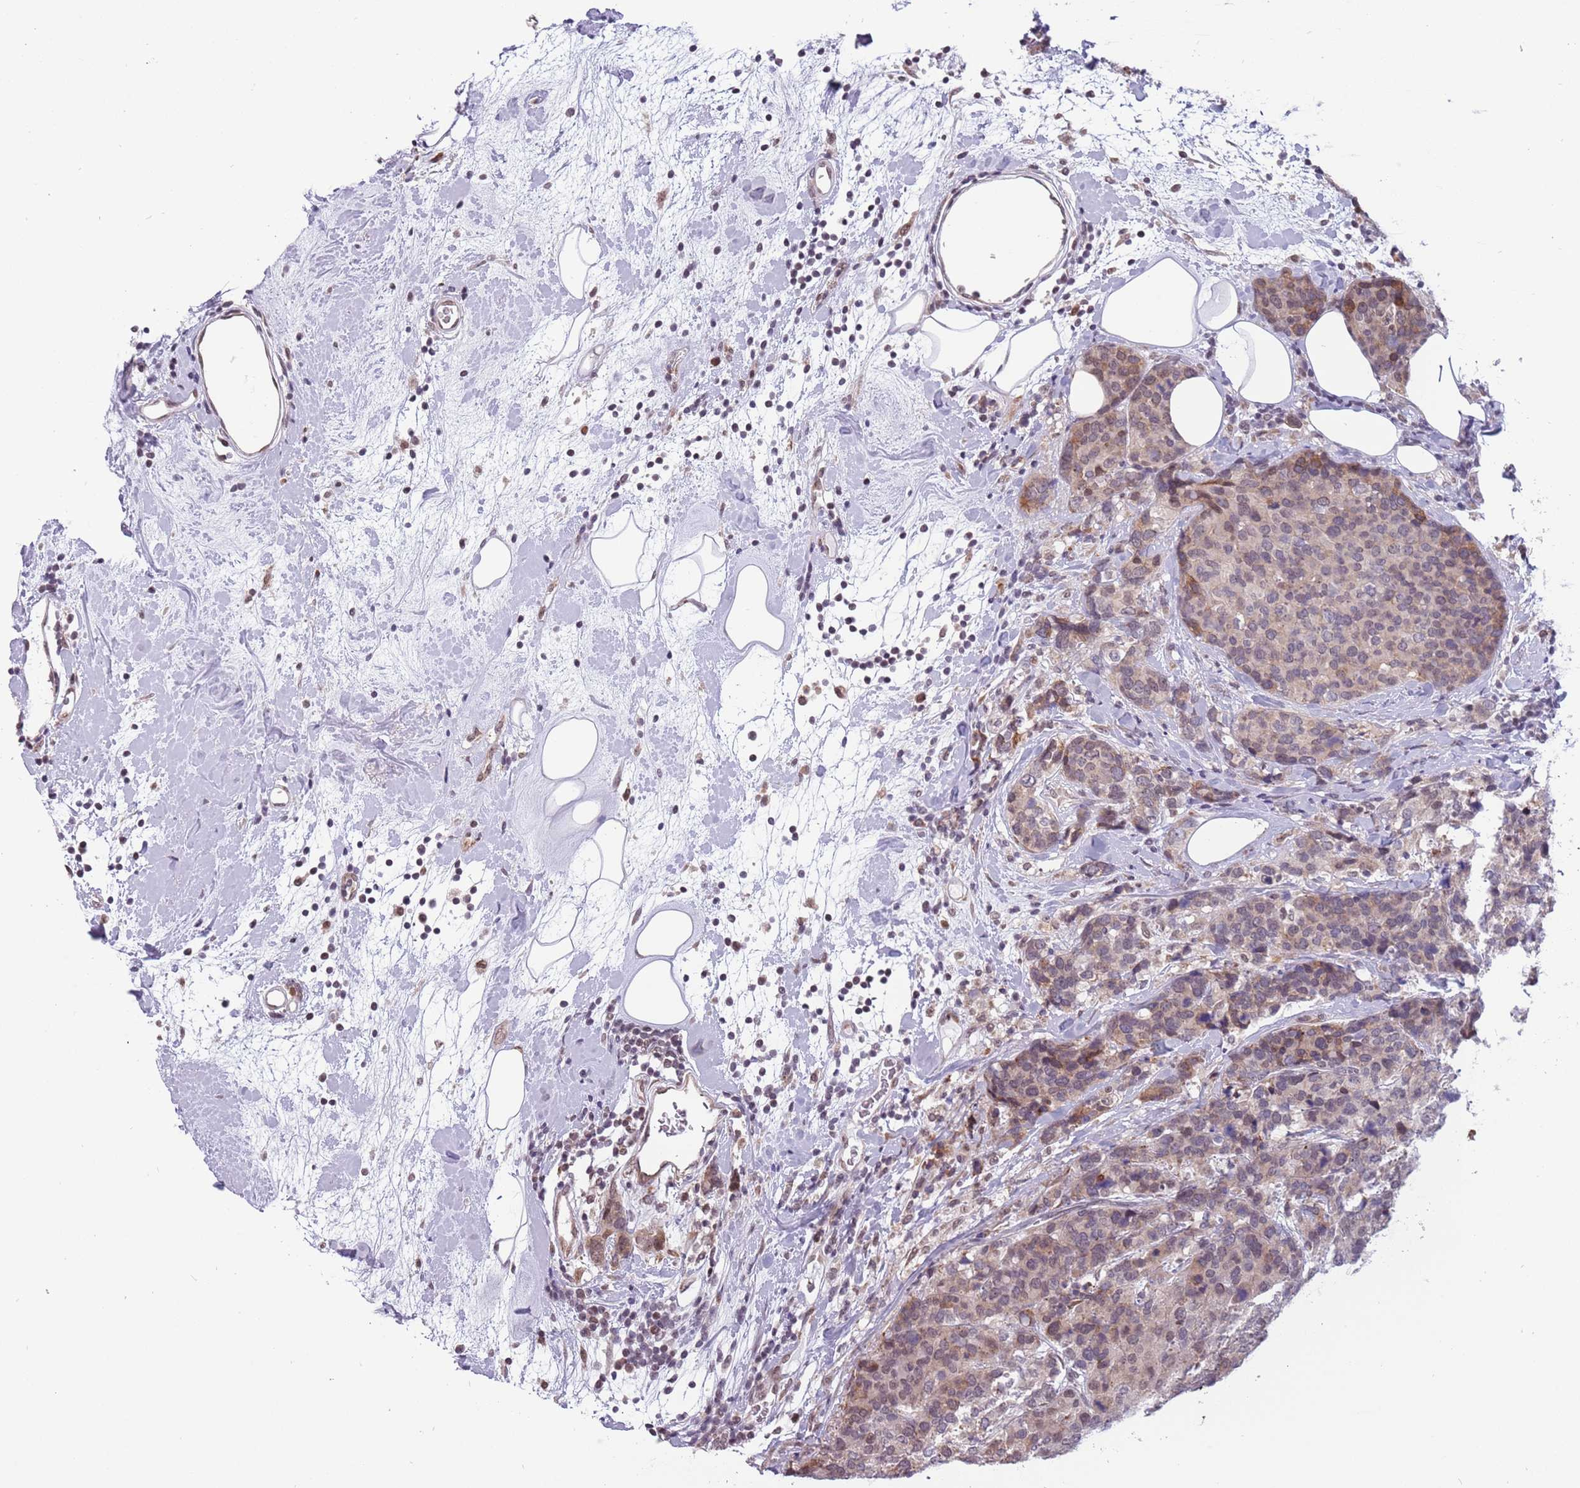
{"staining": {"intensity": "weak", "quantity": "25%-75%", "location": "cytoplasmic/membranous,nuclear"}, "tissue": "breast cancer", "cell_type": "Tumor cells", "image_type": "cancer", "snomed": [{"axis": "morphology", "description": "Lobular carcinoma"}, {"axis": "topography", "description": "Breast"}], "caption": "Immunohistochemistry staining of breast lobular carcinoma, which reveals low levels of weak cytoplasmic/membranous and nuclear expression in approximately 25%-75% of tumor cells indicating weak cytoplasmic/membranous and nuclear protein positivity. The staining was performed using DAB (3,3'-diaminobenzidine) (brown) for protein detection and nuclei were counterstained in hematoxylin (blue).", "gene": "BARD1", "patient": {"sex": "female", "age": 59}}